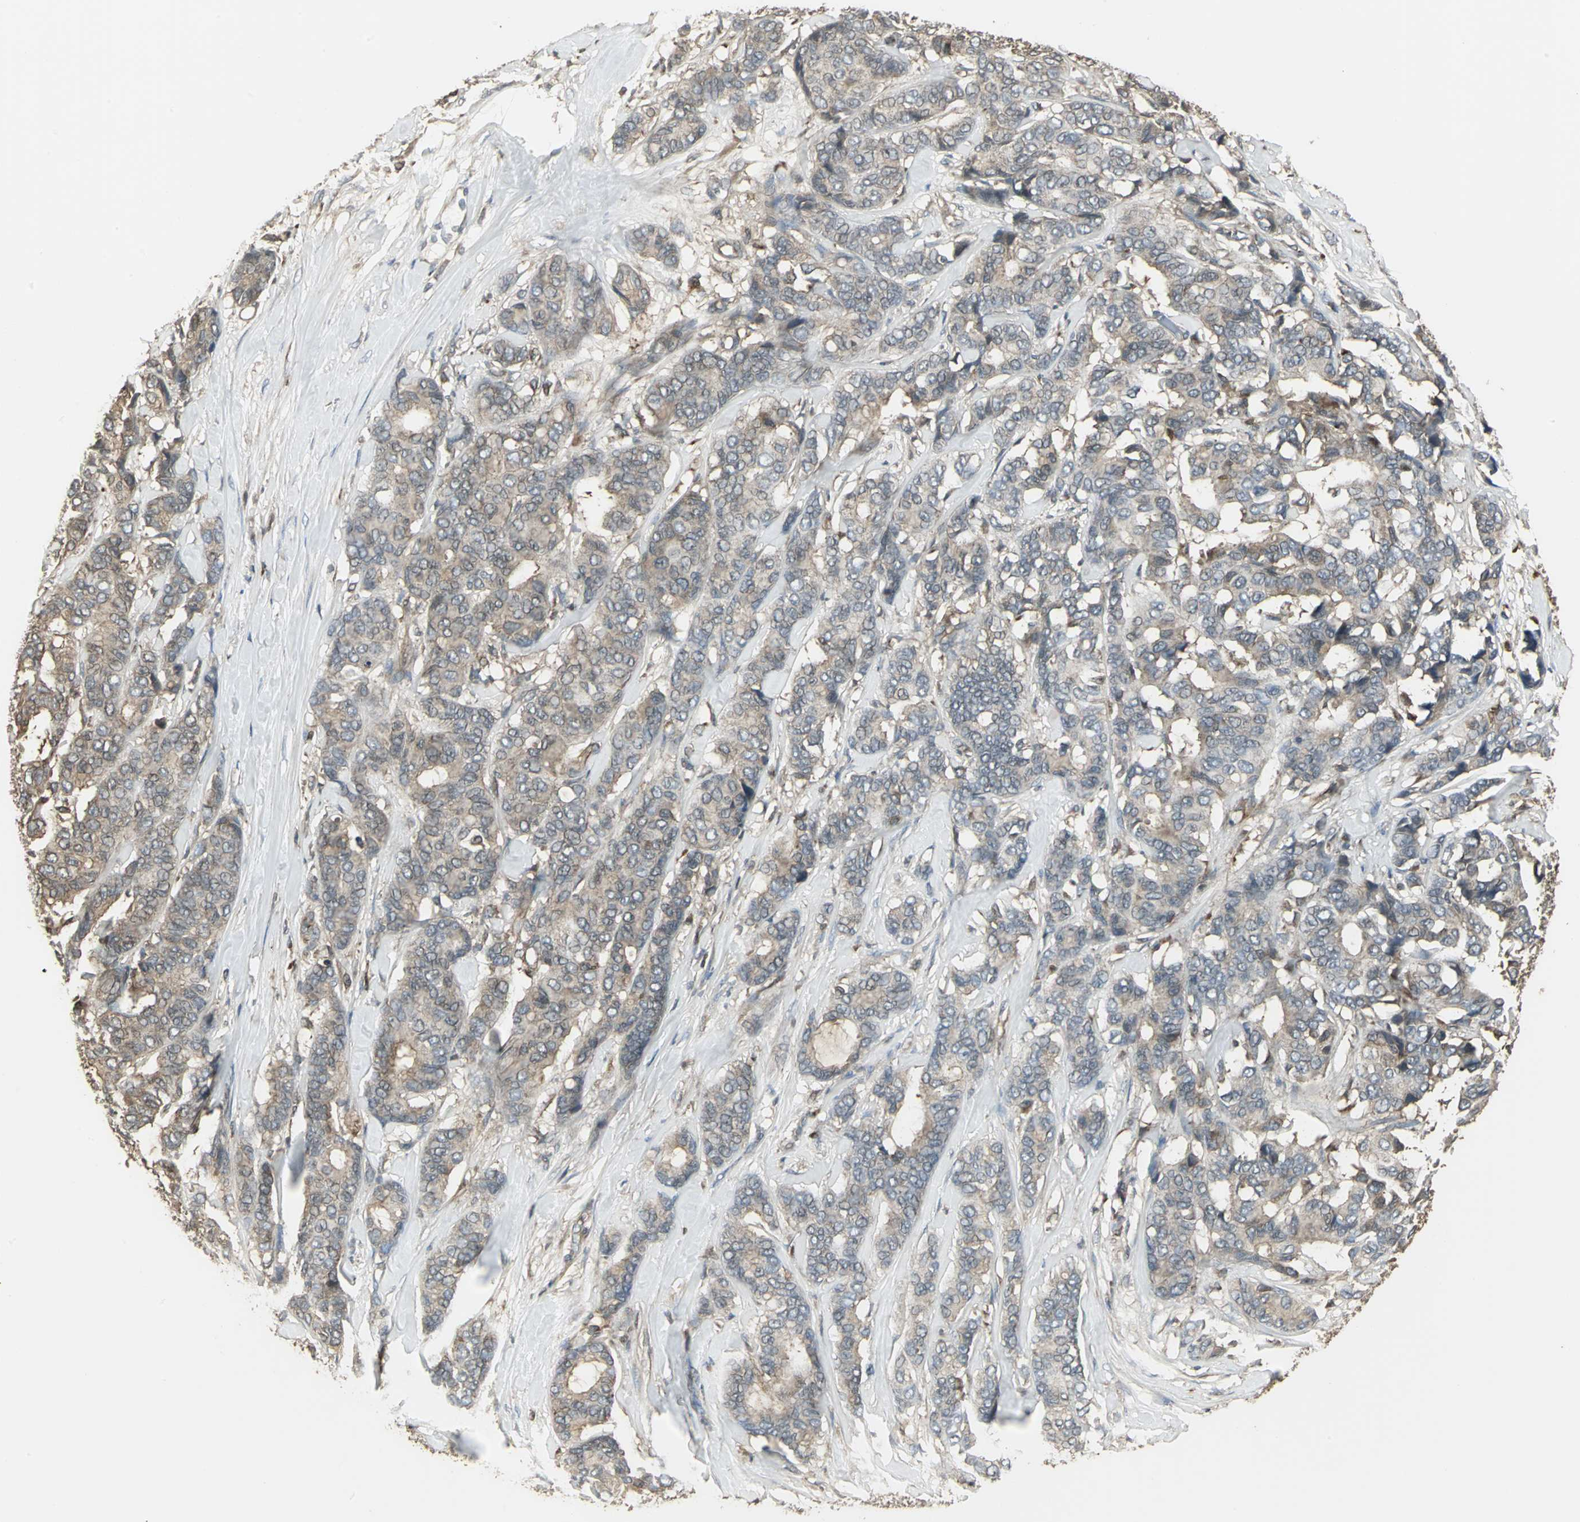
{"staining": {"intensity": "moderate", "quantity": ">75%", "location": "cytoplasmic/membranous"}, "tissue": "breast cancer", "cell_type": "Tumor cells", "image_type": "cancer", "snomed": [{"axis": "morphology", "description": "Duct carcinoma"}, {"axis": "topography", "description": "Breast"}], "caption": "An immunohistochemistry (IHC) histopathology image of neoplastic tissue is shown. Protein staining in brown labels moderate cytoplasmic/membranous positivity in breast infiltrating ductal carcinoma within tumor cells.", "gene": "PRXL2B", "patient": {"sex": "female", "age": 87}}